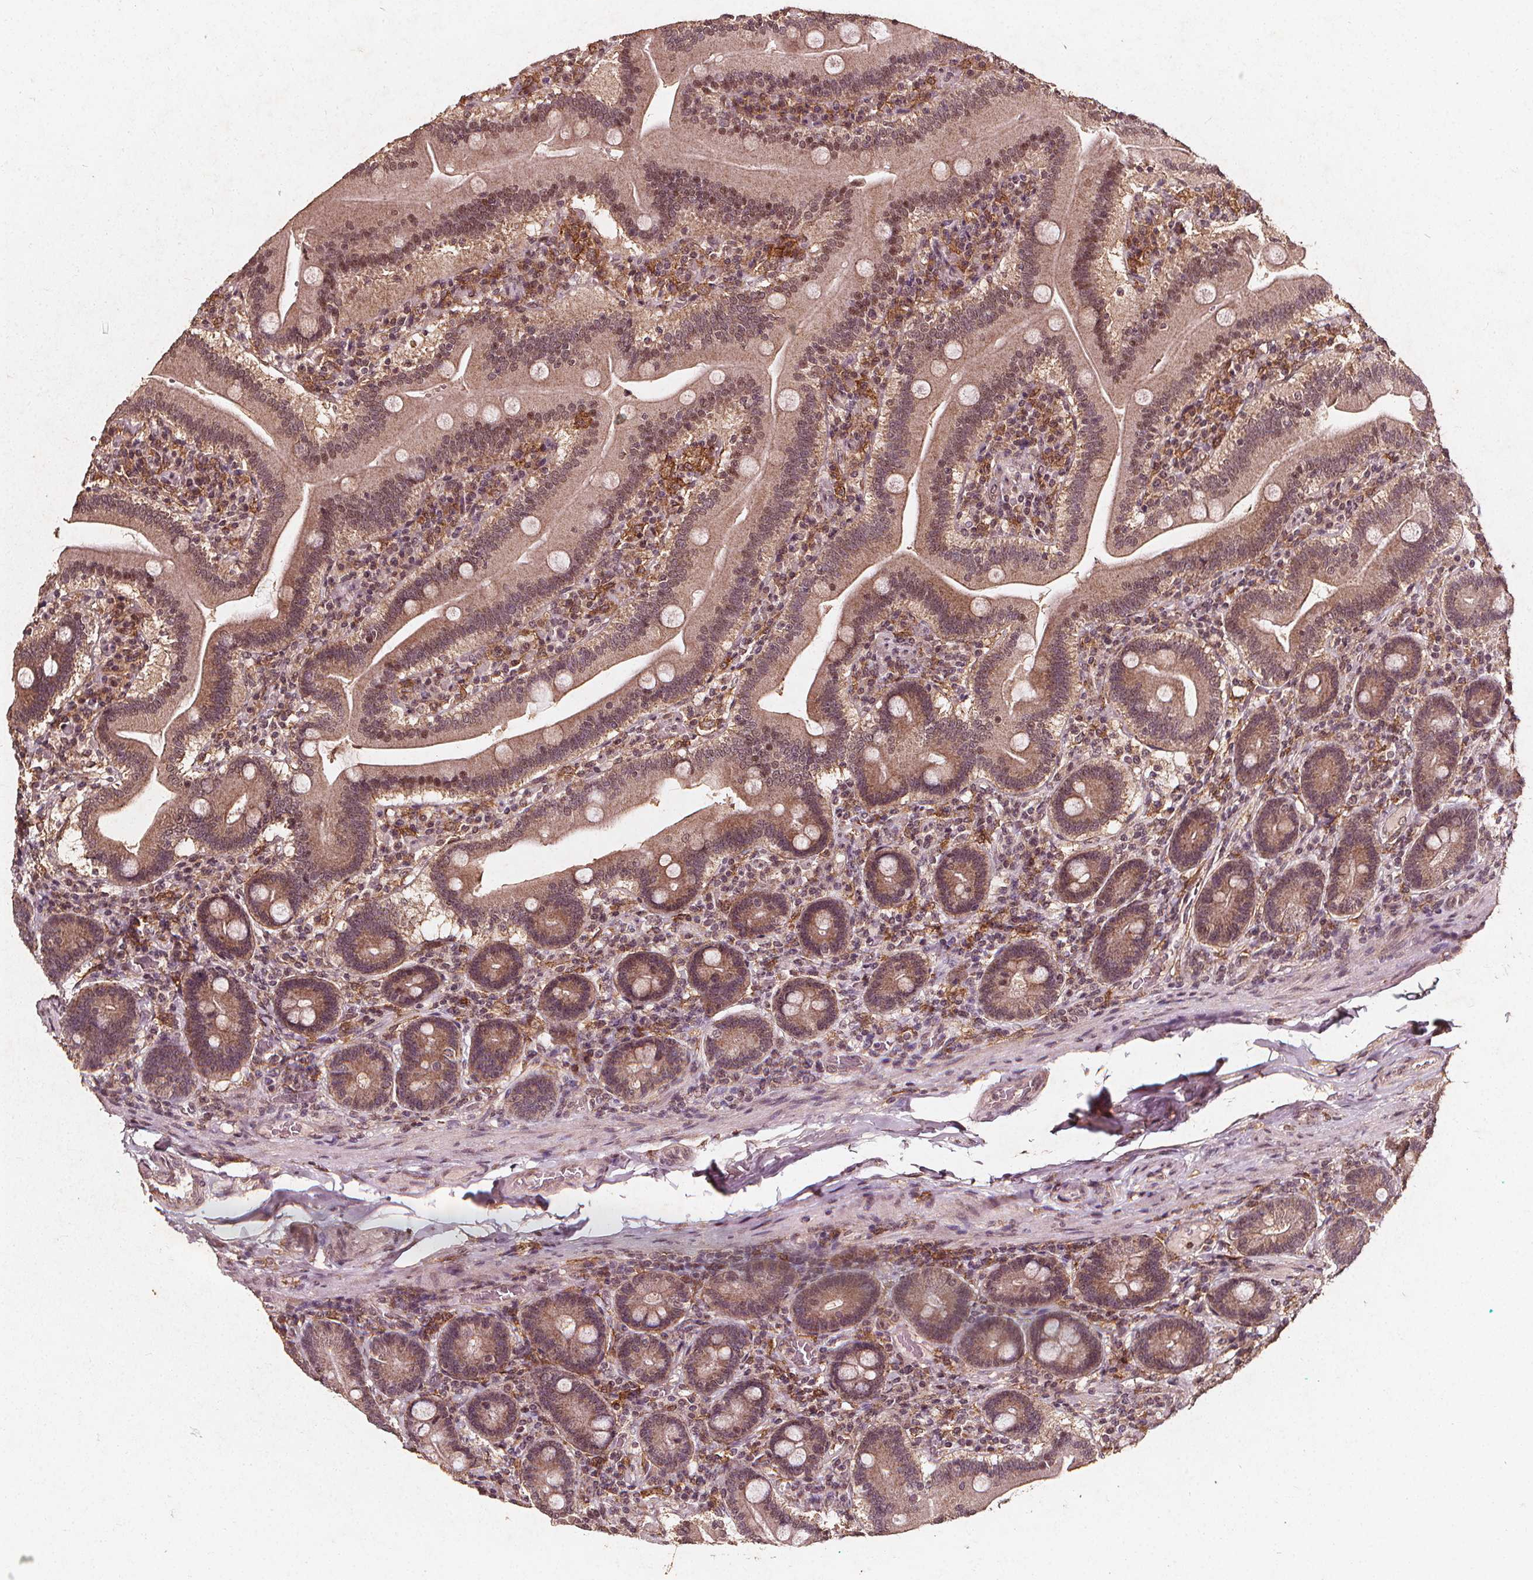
{"staining": {"intensity": "moderate", "quantity": ">75%", "location": "cytoplasmic/membranous"}, "tissue": "duodenum", "cell_type": "Glandular cells", "image_type": "normal", "snomed": [{"axis": "morphology", "description": "Normal tissue, NOS"}, {"axis": "topography", "description": "Duodenum"}], "caption": "Moderate cytoplasmic/membranous positivity is present in about >75% of glandular cells in benign duodenum.", "gene": "ABCA1", "patient": {"sex": "female", "age": 62}}